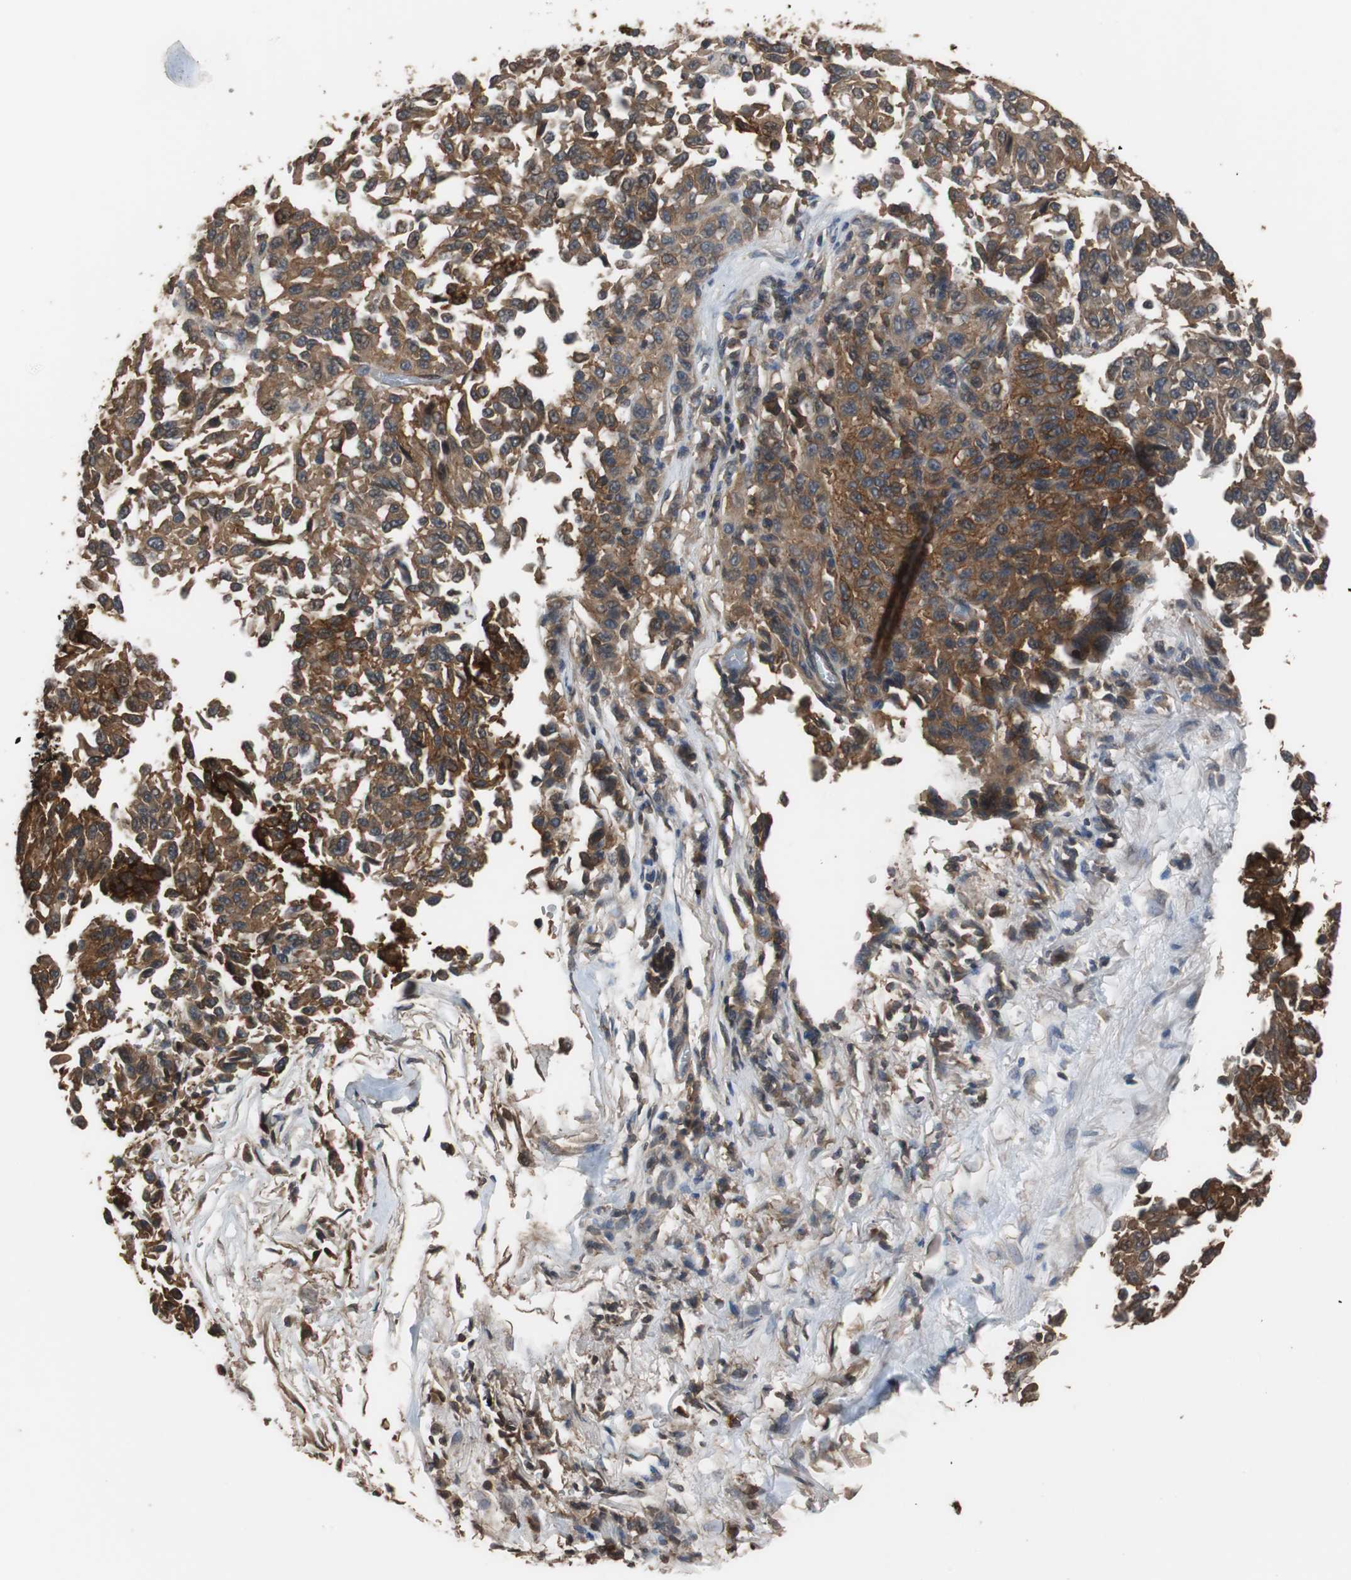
{"staining": {"intensity": "strong", "quantity": "25%-75%", "location": "cytoplasmic/membranous"}, "tissue": "melanoma", "cell_type": "Tumor cells", "image_type": "cancer", "snomed": [{"axis": "morphology", "description": "Malignant melanoma, Metastatic site"}, {"axis": "topography", "description": "Lung"}], "caption": "The image exhibits staining of melanoma, revealing strong cytoplasmic/membranous protein positivity (brown color) within tumor cells.", "gene": "NDRG1", "patient": {"sex": "male", "age": 64}}